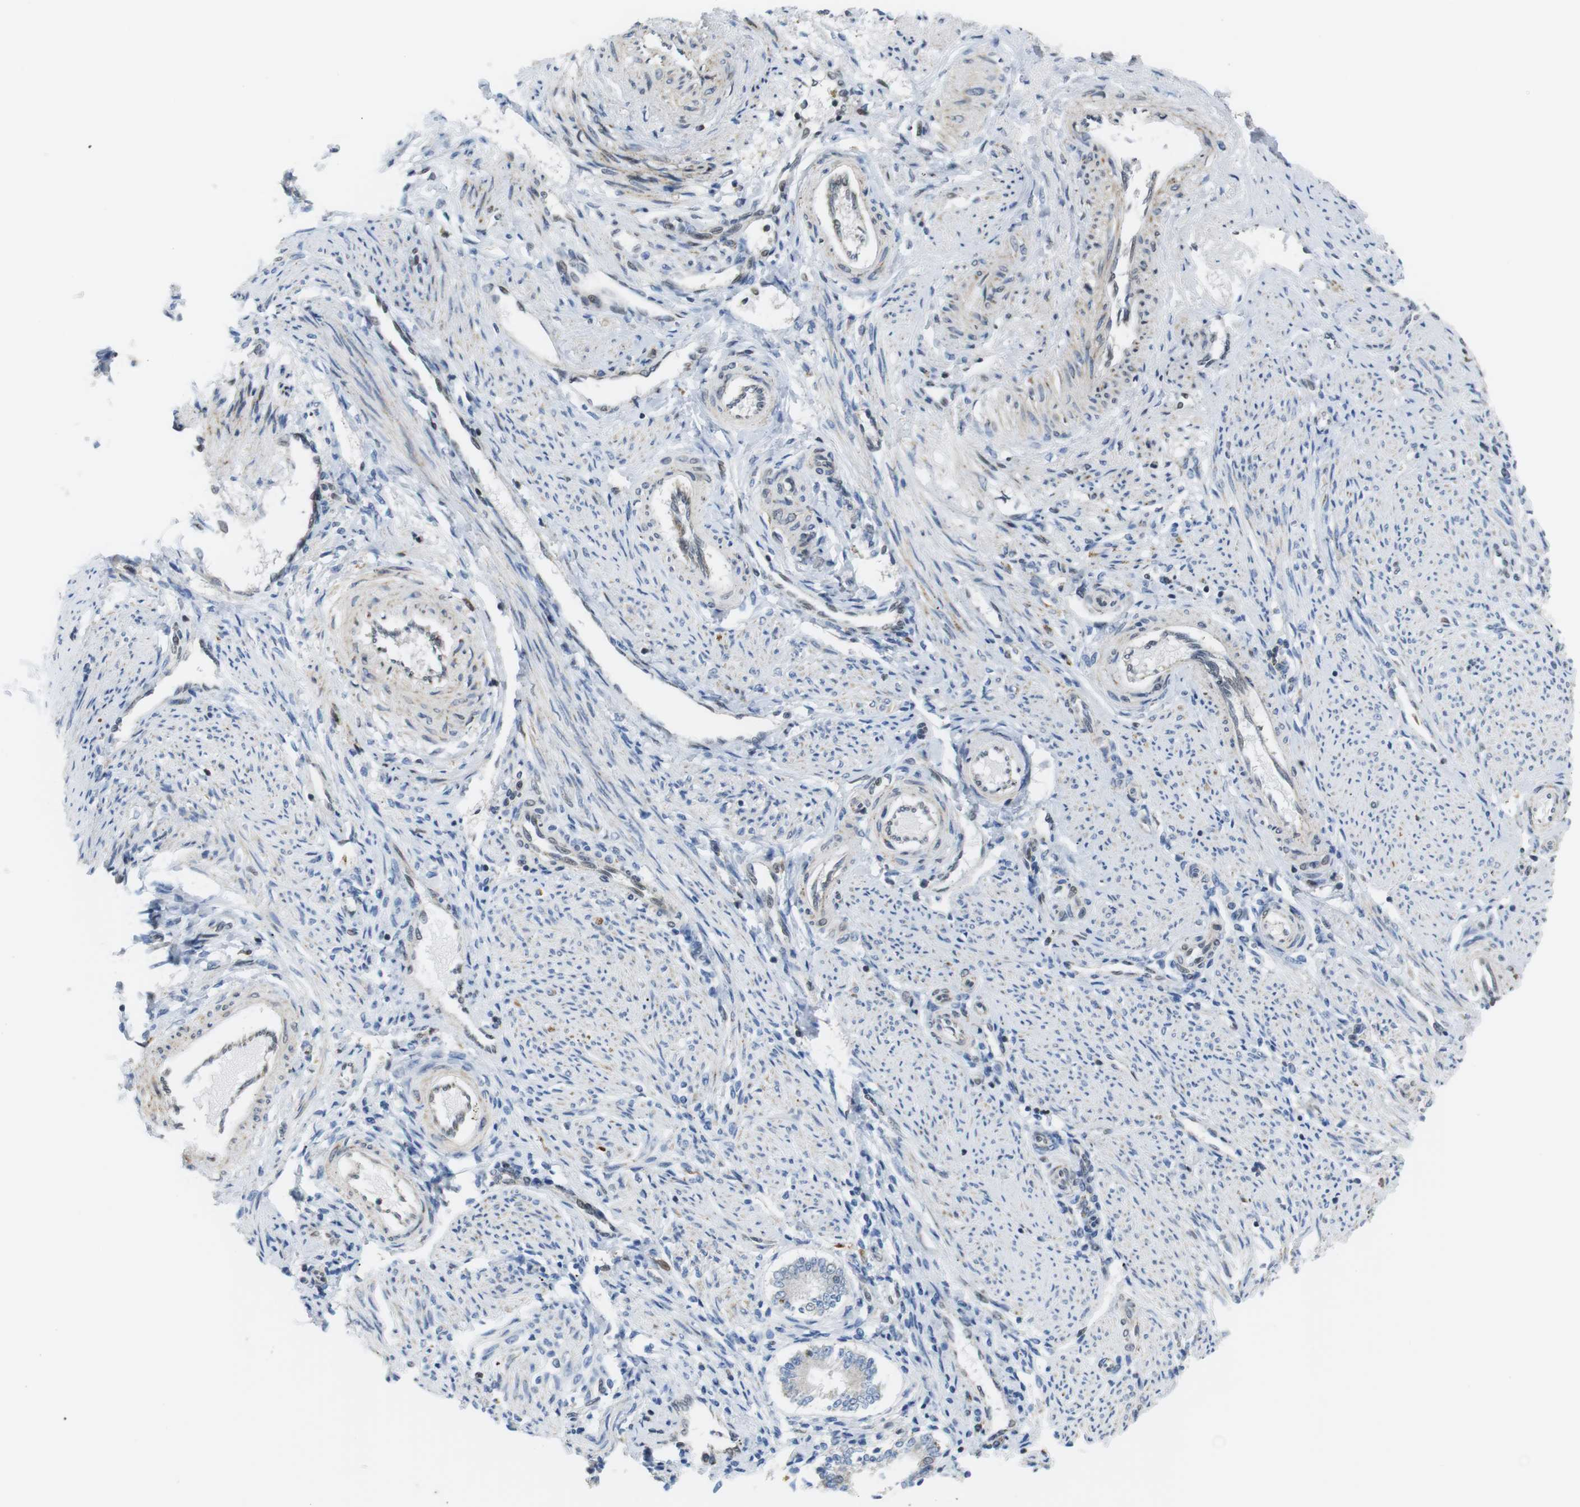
{"staining": {"intensity": "moderate", "quantity": "25%-75%", "location": "nuclear"}, "tissue": "endometrium", "cell_type": "Cells in endometrial stroma", "image_type": "normal", "snomed": [{"axis": "morphology", "description": "Normal tissue, NOS"}, {"axis": "topography", "description": "Endometrium"}], "caption": "The immunohistochemical stain labels moderate nuclear staining in cells in endometrial stroma of unremarkable endometrium.", "gene": "BRD4", "patient": {"sex": "female", "age": 42}}